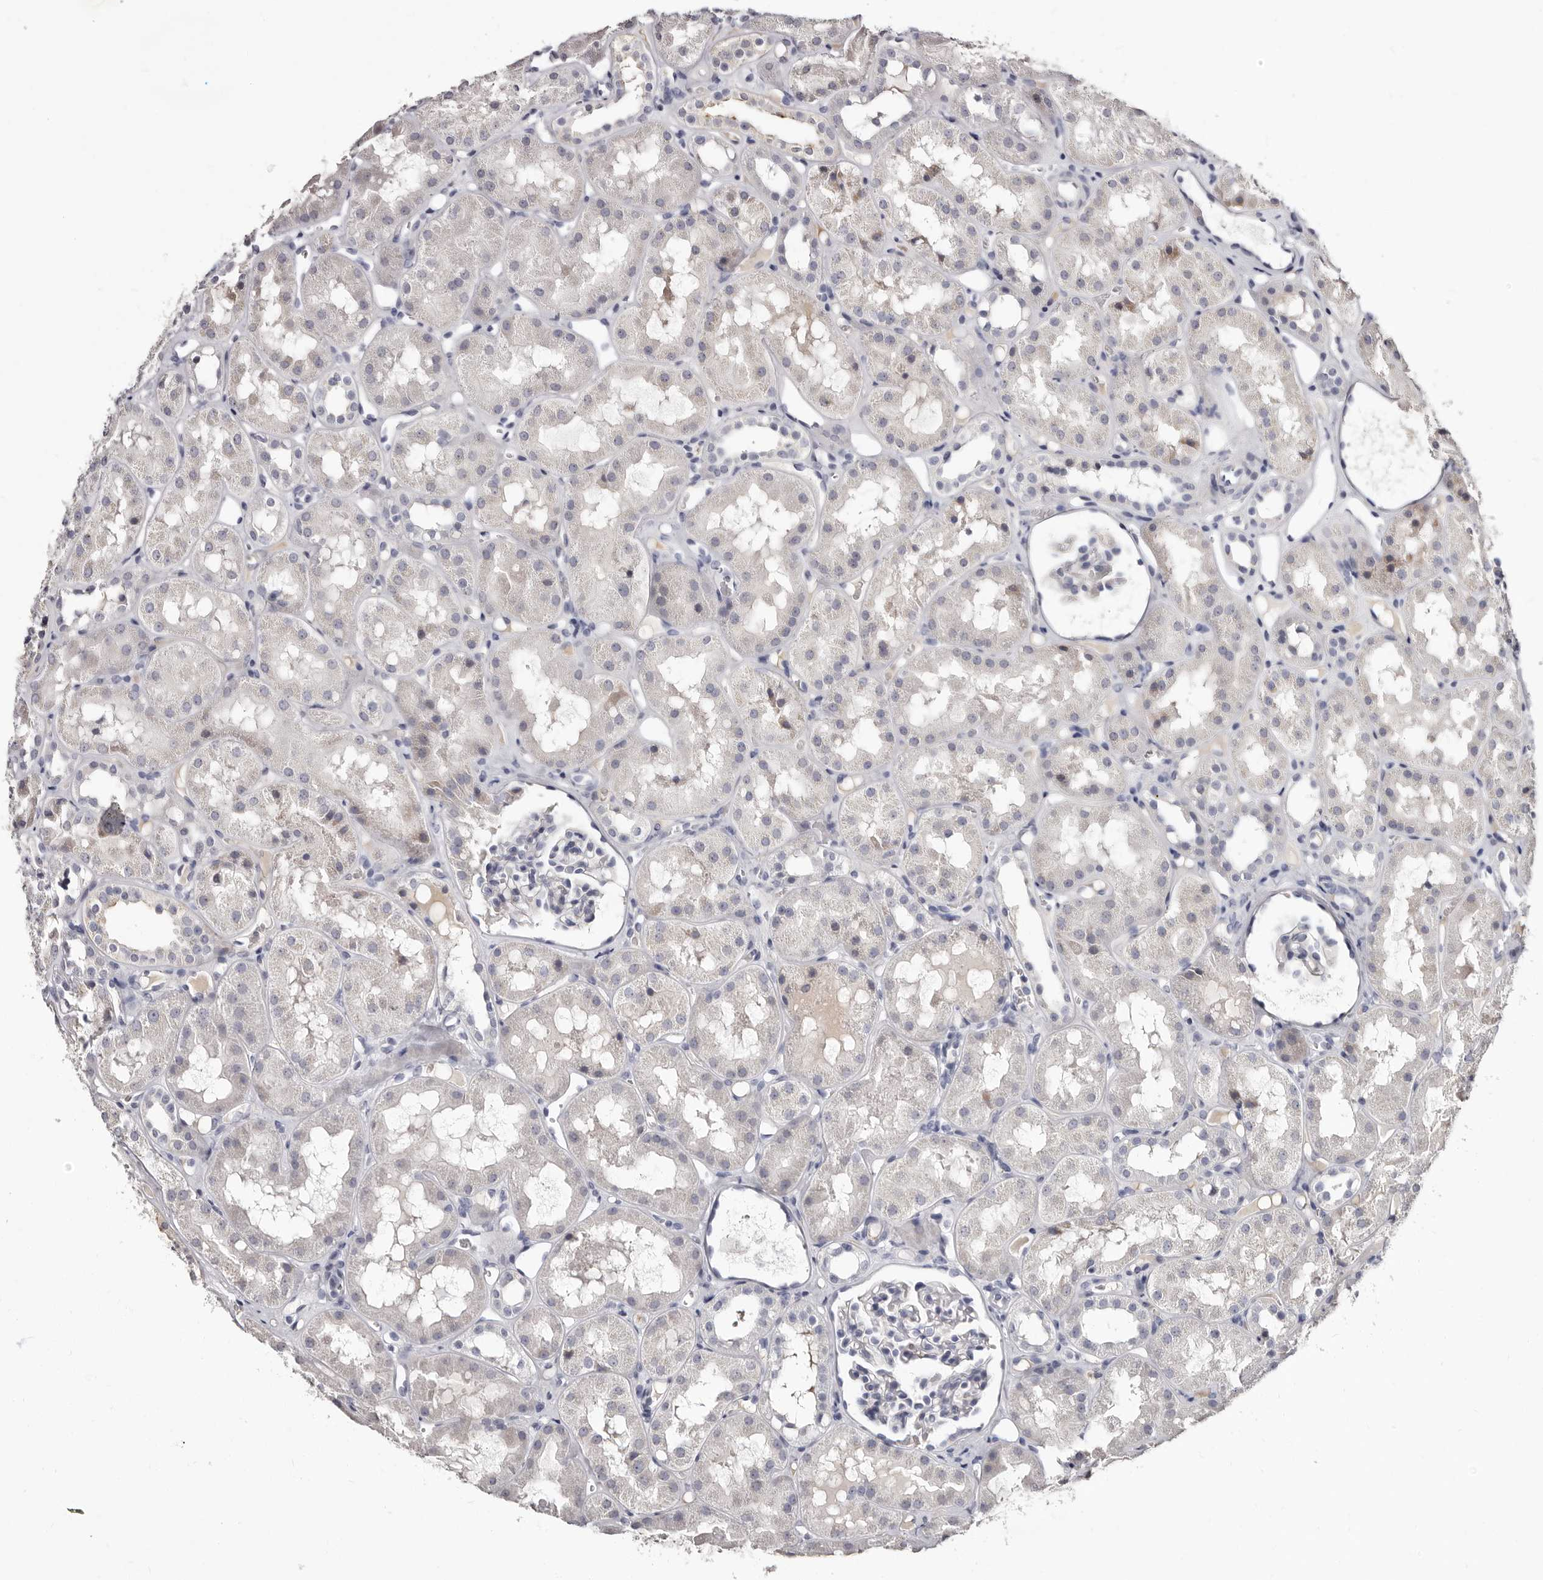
{"staining": {"intensity": "negative", "quantity": "none", "location": "none"}, "tissue": "kidney", "cell_type": "Cells in glomeruli", "image_type": "normal", "snomed": [{"axis": "morphology", "description": "Normal tissue, NOS"}, {"axis": "topography", "description": "Kidney"}], "caption": "Cells in glomeruli show no significant protein expression in unremarkable kidney.", "gene": "TBC1D22B", "patient": {"sex": "male", "age": 16}}